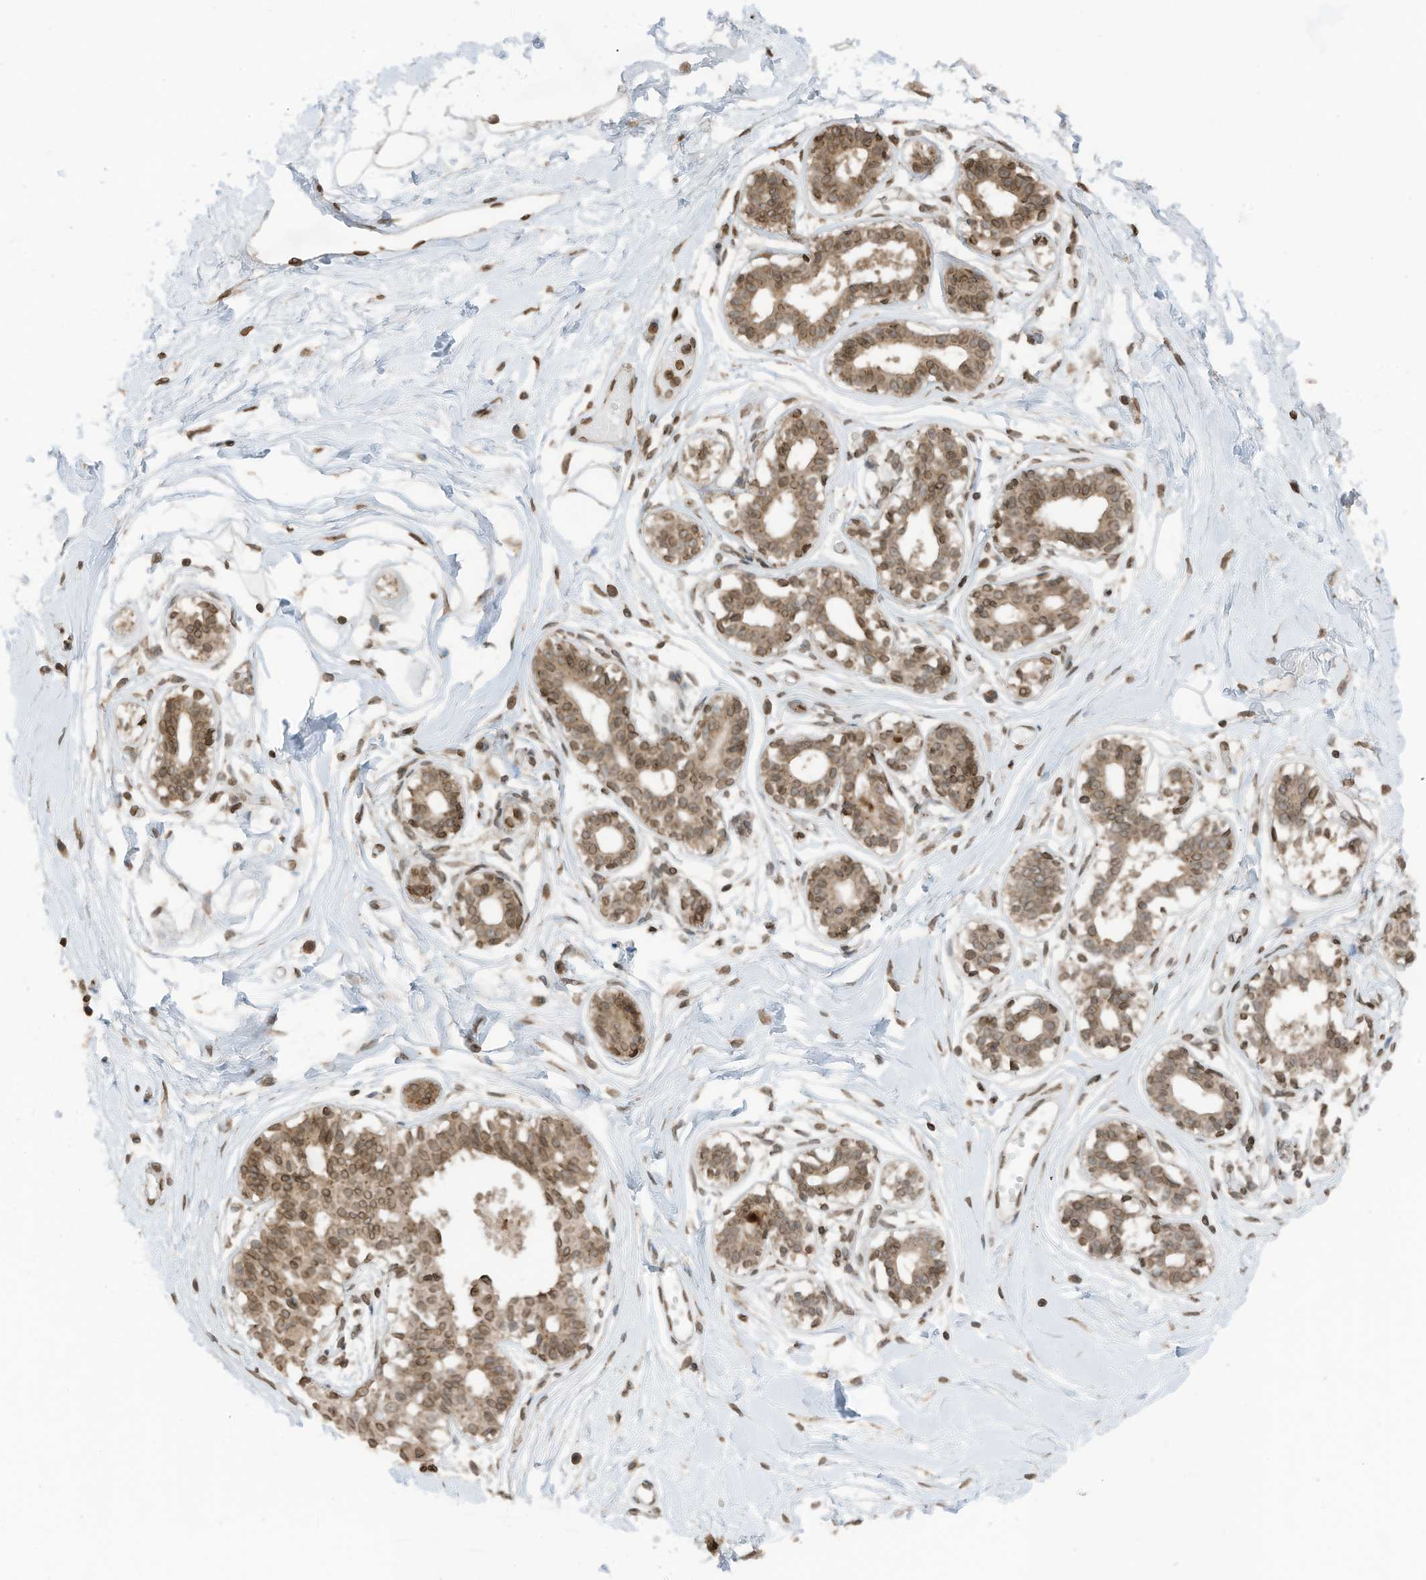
{"staining": {"intensity": "negative", "quantity": "none", "location": "none"}, "tissue": "breast", "cell_type": "Adipocytes", "image_type": "normal", "snomed": [{"axis": "morphology", "description": "Normal tissue, NOS"}, {"axis": "topography", "description": "Breast"}], "caption": "DAB immunohistochemical staining of unremarkable human breast shows no significant expression in adipocytes. Nuclei are stained in blue.", "gene": "RABL3", "patient": {"sex": "female", "age": 45}}